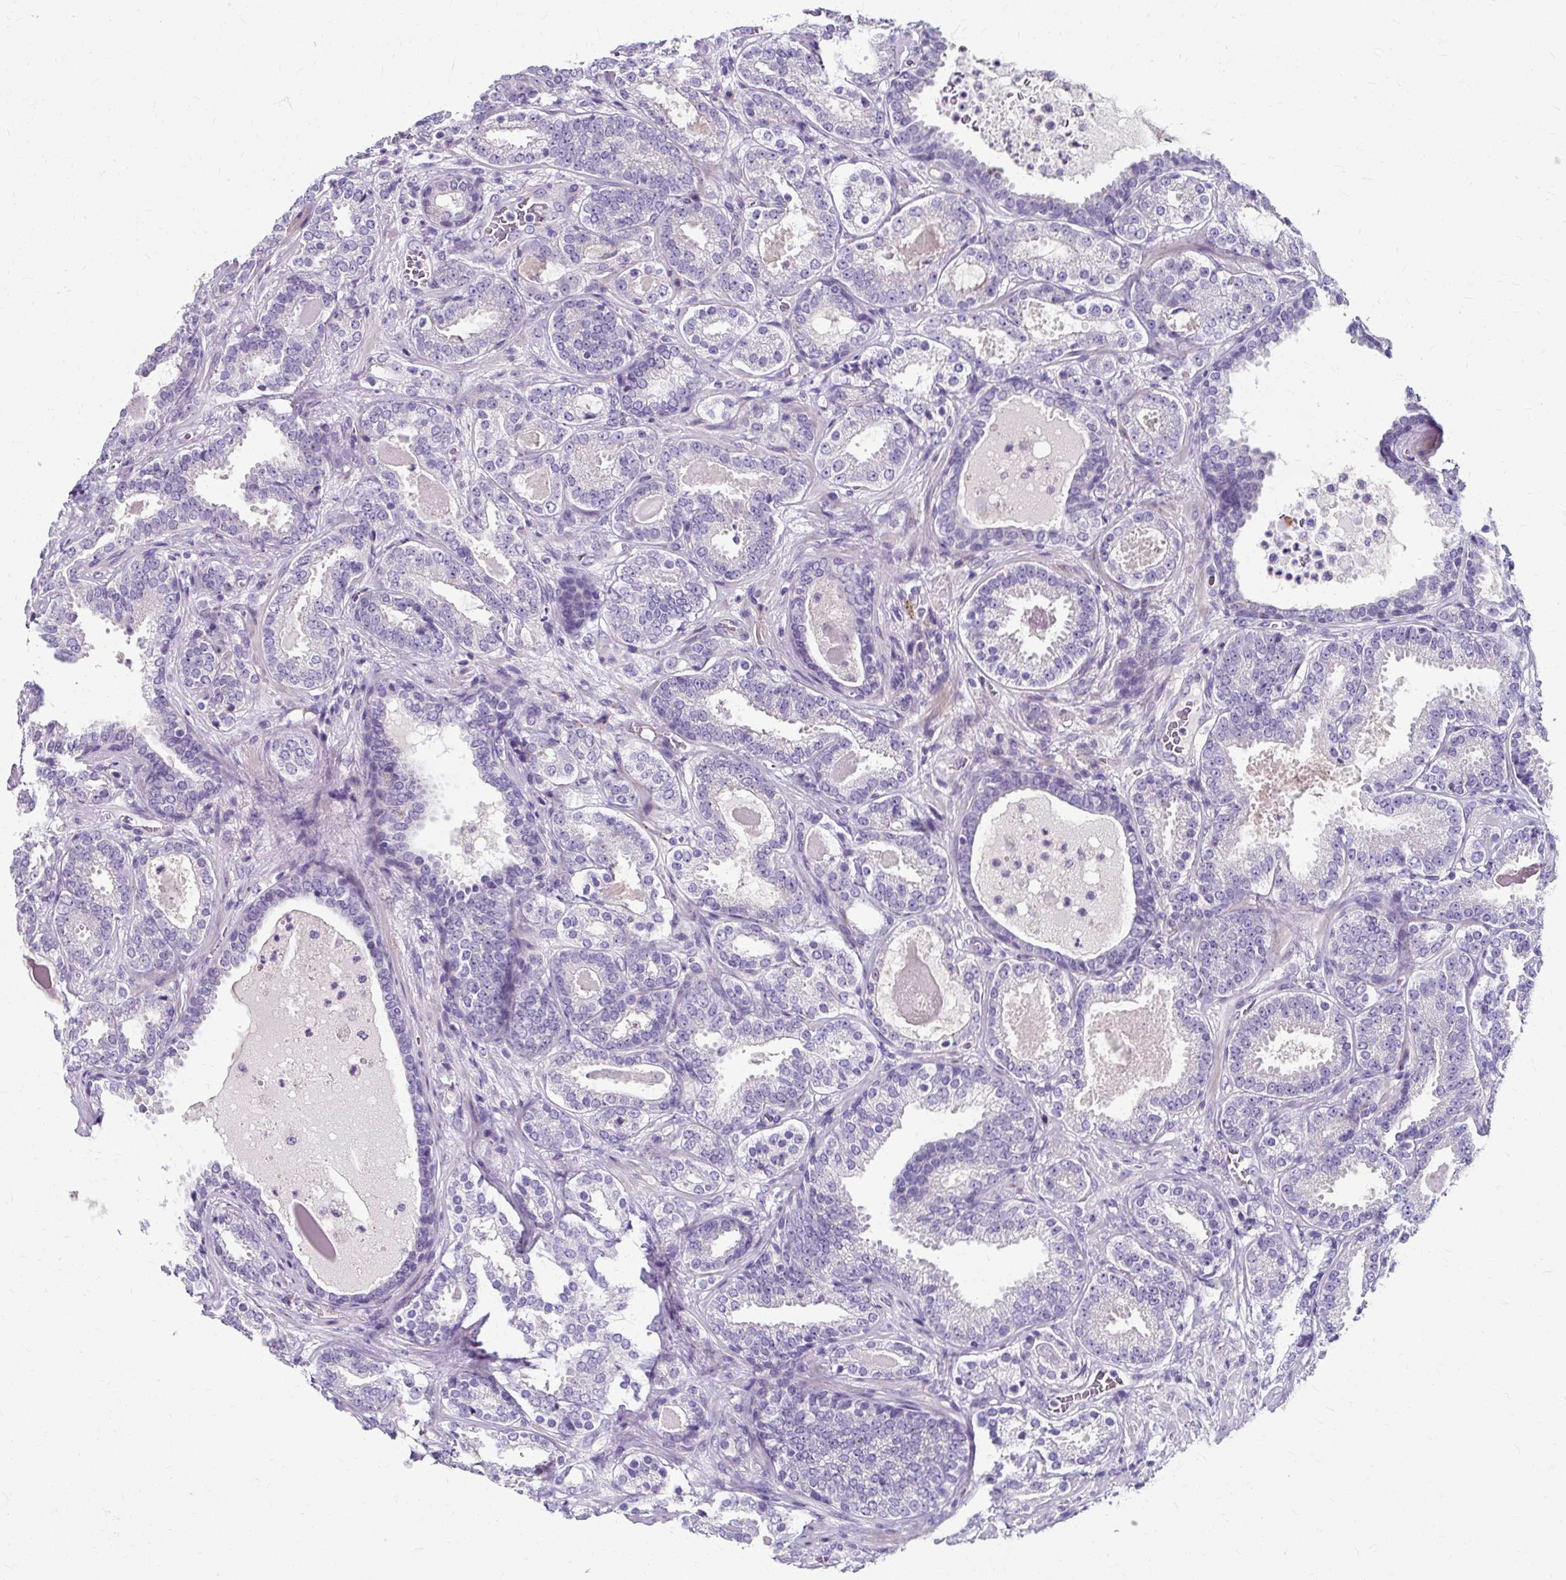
{"staining": {"intensity": "negative", "quantity": "none", "location": "none"}, "tissue": "prostate cancer", "cell_type": "Tumor cells", "image_type": "cancer", "snomed": [{"axis": "morphology", "description": "Adenocarcinoma, High grade"}, {"axis": "topography", "description": "Prostate"}], "caption": "This image is of prostate adenocarcinoma (high-grade) stained with immunohistochemistry (IHC) to label a protein in brown with the nuclei are counter-stained blue. There is no positivity in tumor cells. Brightfield microscopy of immunohistochemistry stained with DAB (3,3'-diaminobenzidine) (brown) and hematoxylin (blue), captured at high magnification.", "gene": "ZNF555", "patient": {"sex": "male", "age": 65}}